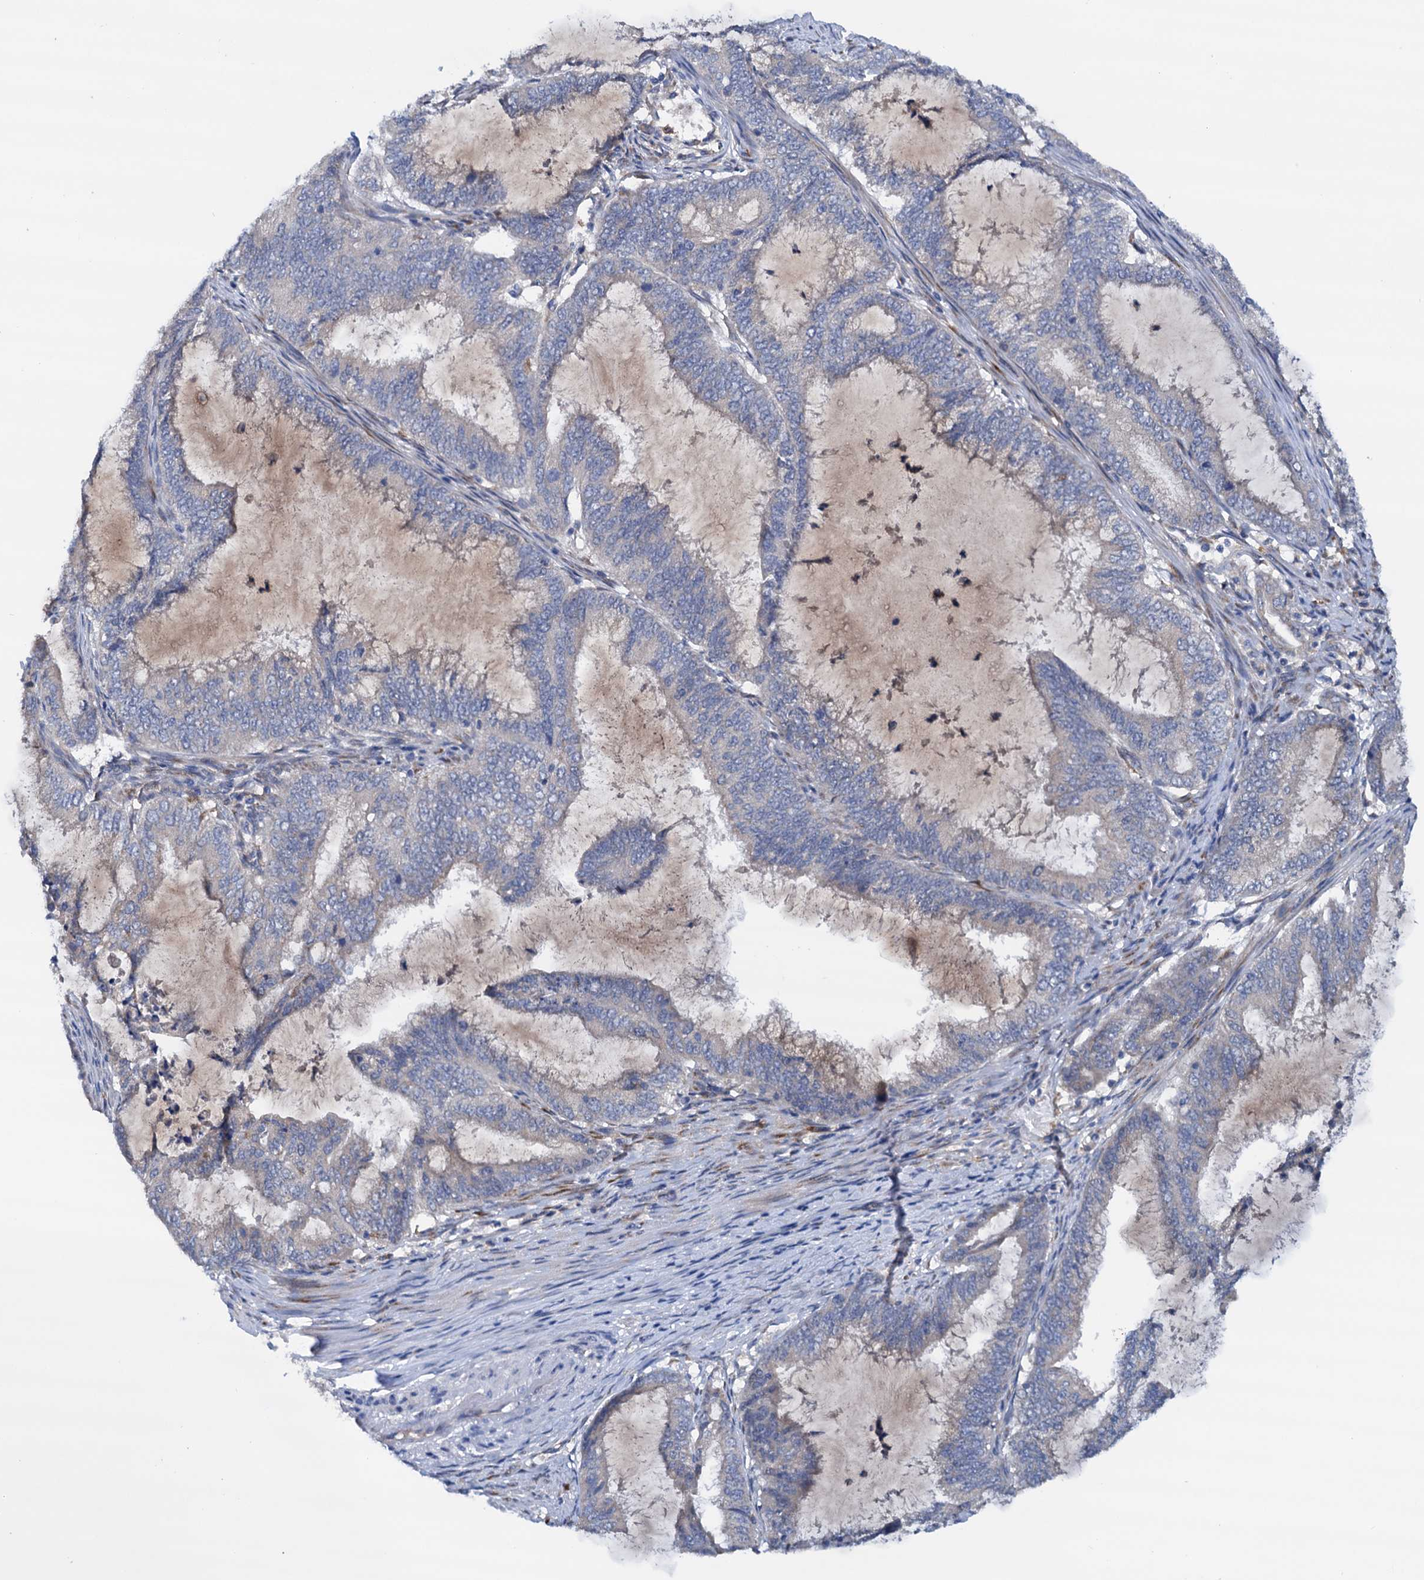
{"staining": {"intensity": "negative", "quantity": "none", "location": "none"}, "tissue": "endometrial cancer", "cell_type": "Tumor cells", "image_type": "cancer", "snomed": [{"axis": "morphology", "description": "Adenocarcinoma, NOS"}, {"axis": "topography", "description": "Endometrium"}], "caption": "Adenocarcinoma (endometrial) was stained to show a protein in brown. There is no significant positivity in tumor cells.", "gene": "RASSF9", "patient": {"sex": "female", "age": 51}}